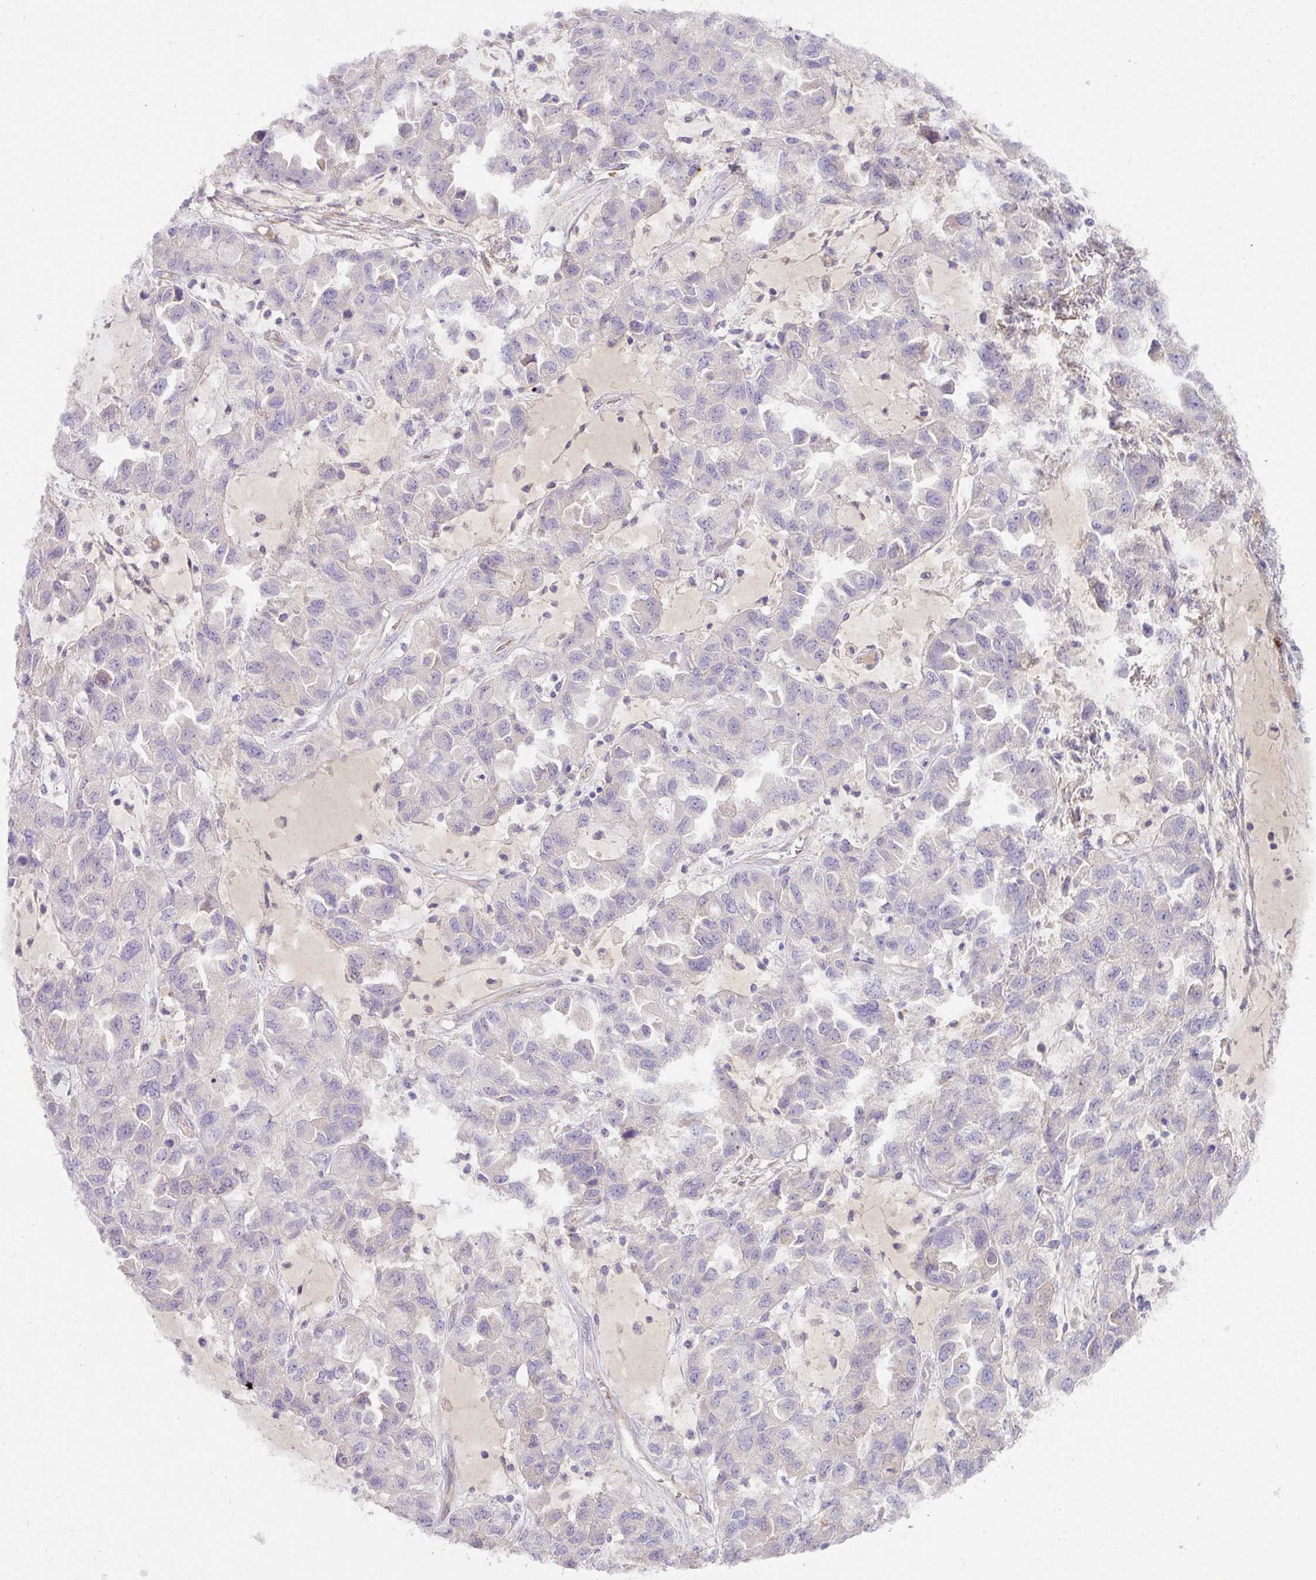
{"staining": {"intensity": "negative", "quantity": "none", "location": "none"}, "tissue": "ovarian cancer", "cell_type": "Tumor cells", "image_type": "cancer", "snomed": [{"axis": "morphology", "description": "Cystadenocarcinoma, serous, NOS"}, {"axis": "topography", "description": "Ovary"}], "caption": "Tumor cells are negative for protein expression in human serous cystadenocarcinoma (ovarian).", "gene": "CRISP3", "patient": {"sex": "female", "age": 84}}